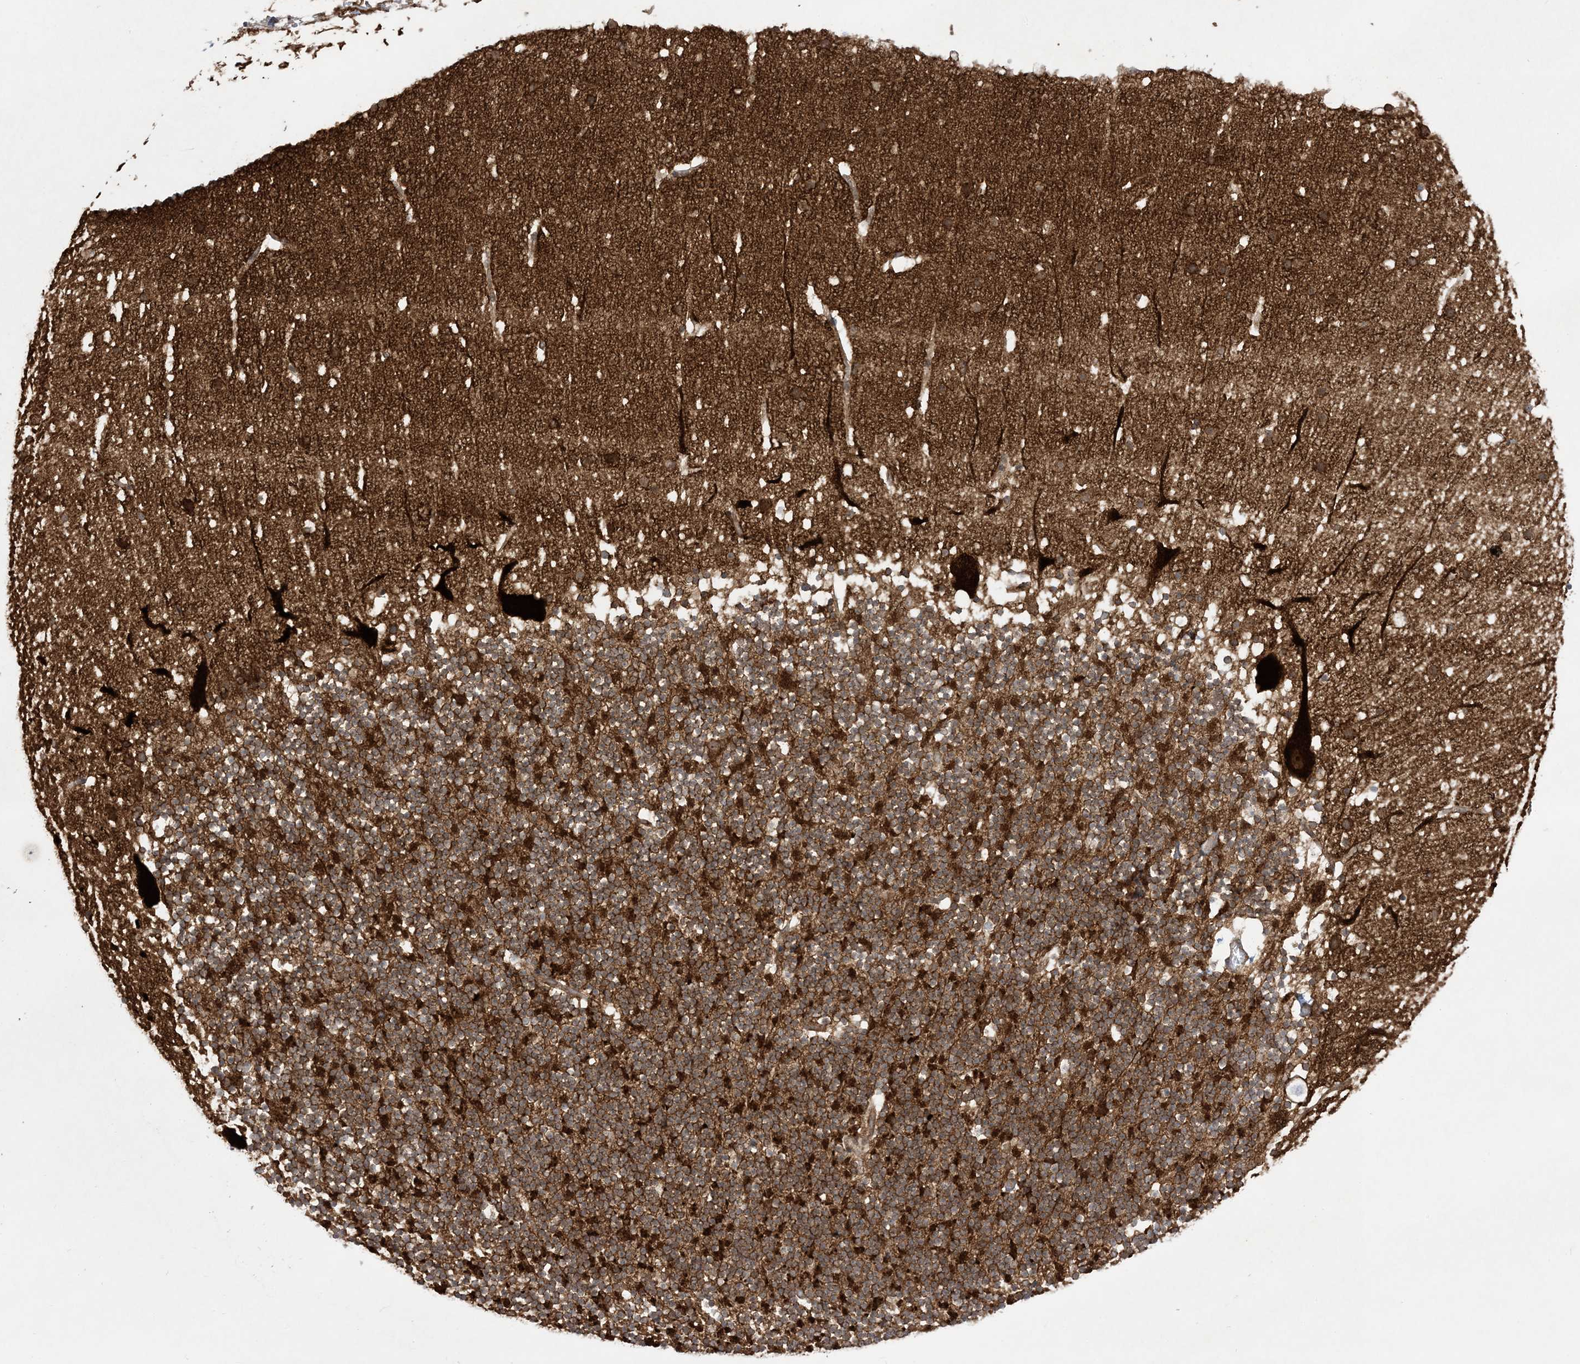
{"staining": {"intensity": "moderate", "quantity": ">75%", "location": "cytoplasmic/membranous"}, "tissue": "cerebellum", "cell_type": "Cells in granular layer", "image_type": "normal", "snomed": [{"axis": "morphology", "description": "Normal tissue, NOS"}, {"axis": "topography", "description": "Cerebellum"}], "caption": "A high-resolution photomicrograph shows immunohistochemistry (IHC) staining of normal cerebellum, which shows moderate cytoplasmic/membranous positivity in approximately >75% of cells in granular layer.", "gene": "SOGA3", "patient": {"sex": "male", "age": 57}}